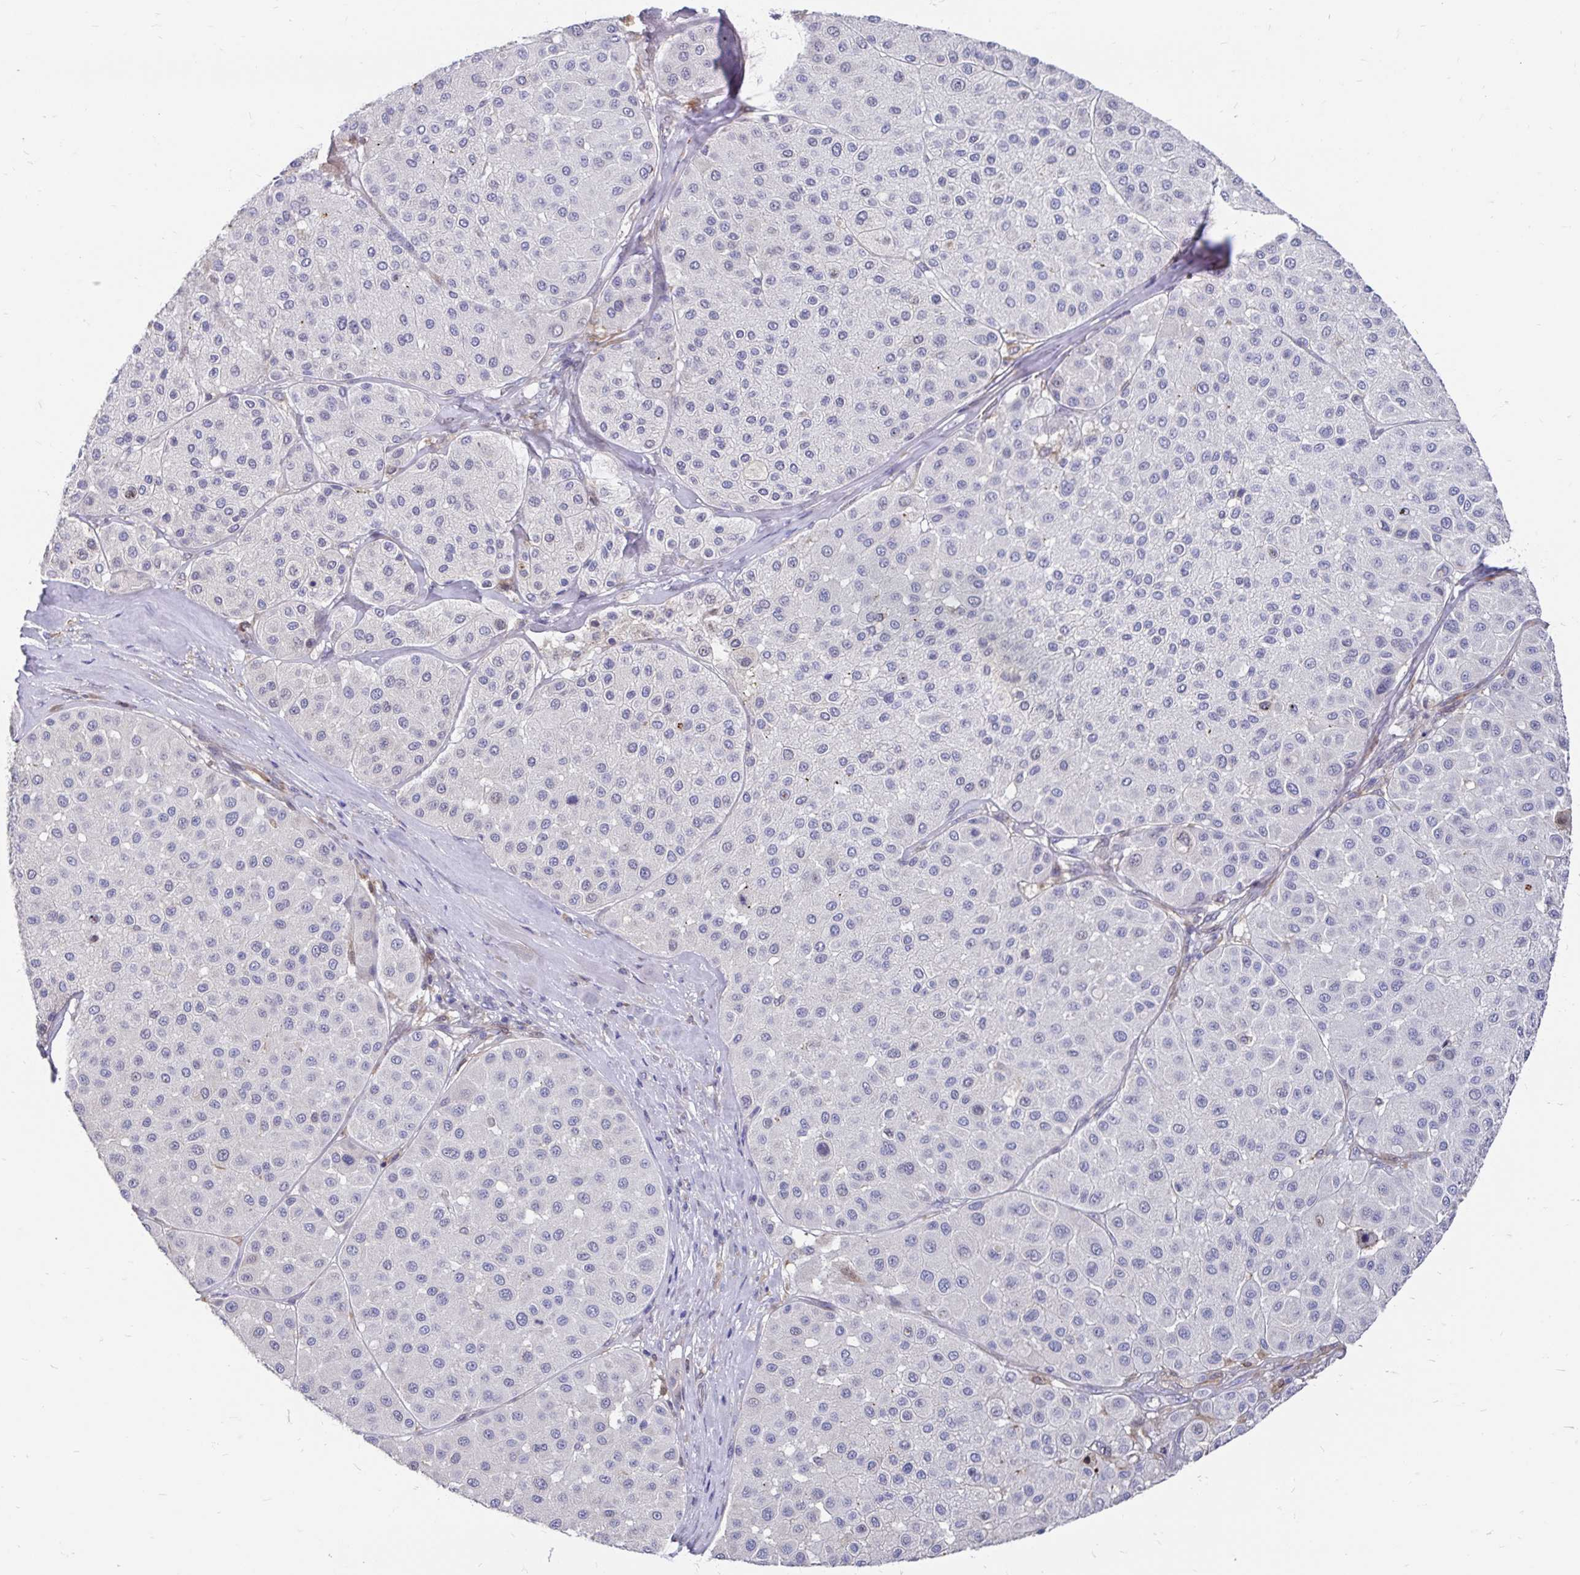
{"staining": {"intensity": "negative", "quantity": "none", "location": "none"}, "tissue": "melanoma", "cell_type": "Tumor cells", "image_type": "cancer", "snomed": [{"axis": "morphology", "description": "Malignant melanoma, Metastatic site"}, {"axis": "topography", "description": "Smooth muscle"}], "caption": "Tumor cells are negative for protein expression in human melanoma.", "gene": "CDKL1", "patient": {"sex": "male", "age": 41}}